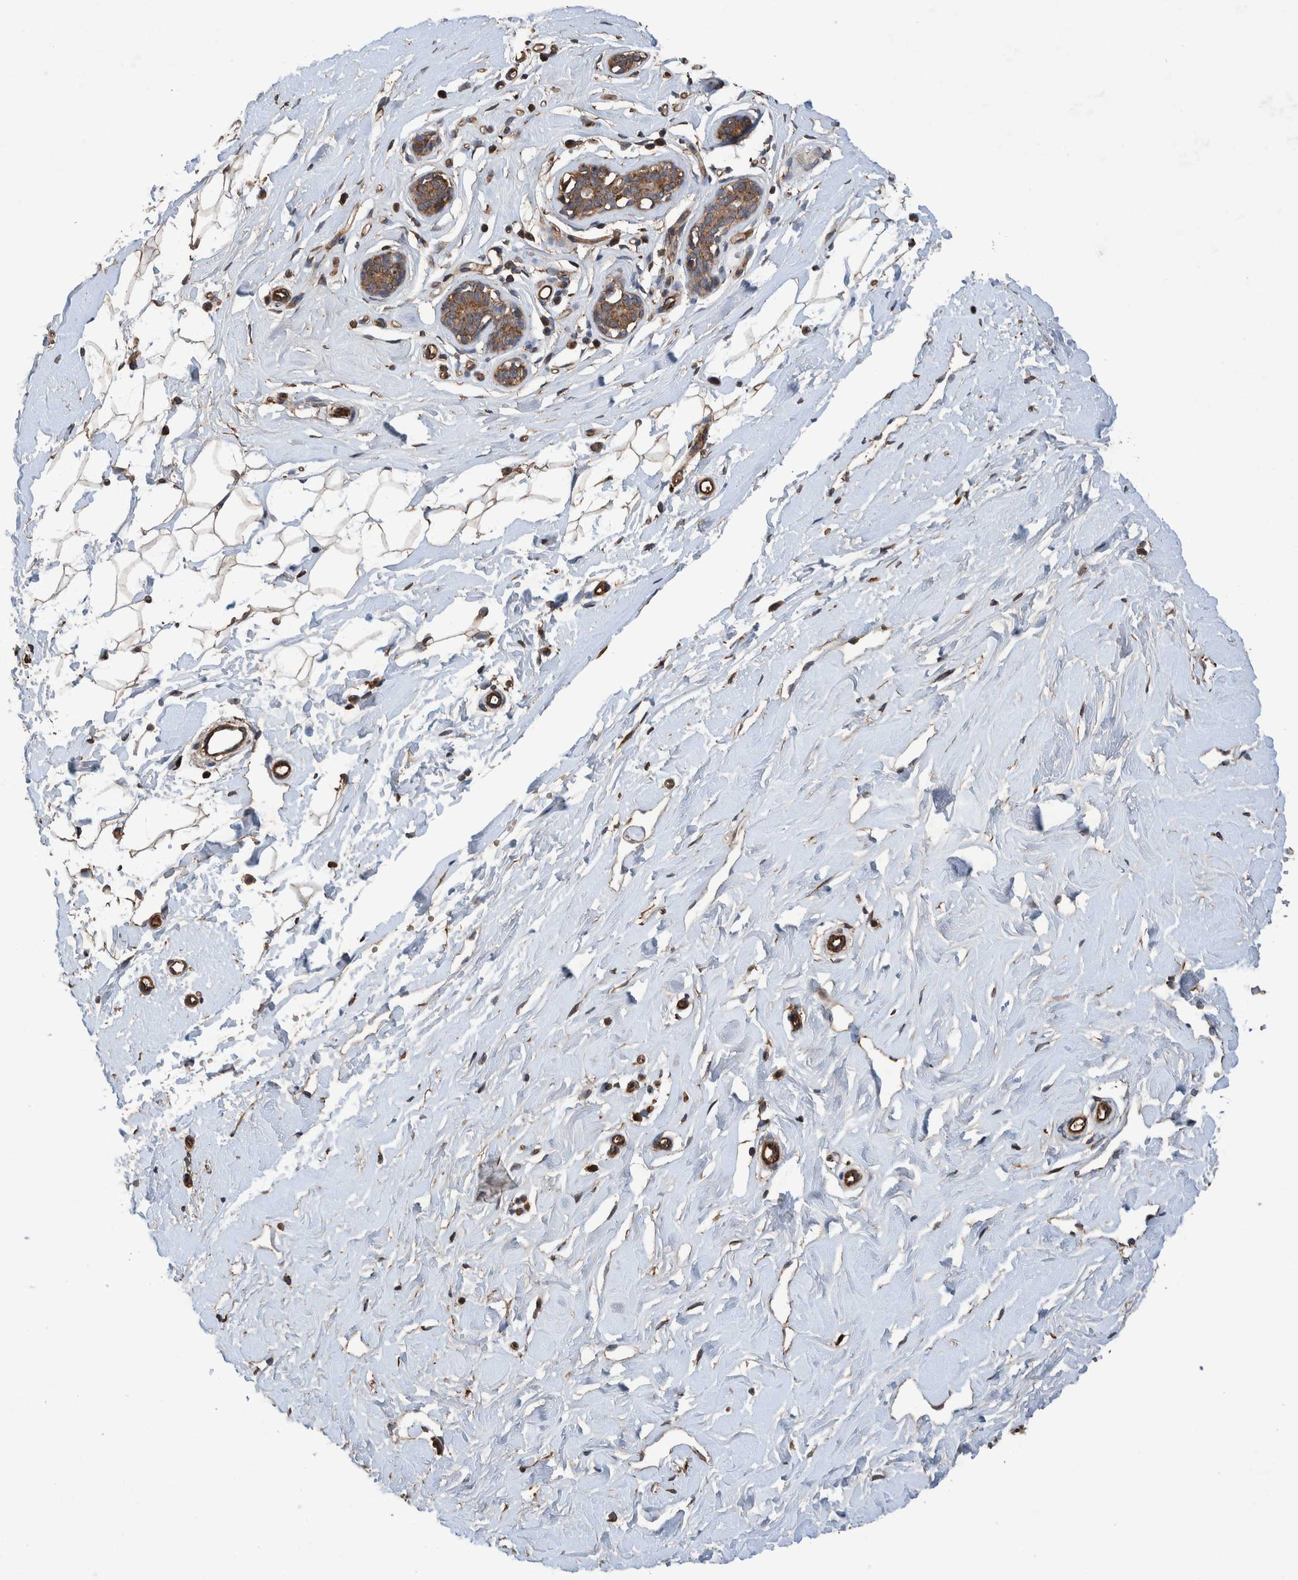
{"staining": {"intensity": "negative", "quantity": "none", "location": "none"}, "tissue": "breast", "cell_type": "Adipocytes", "image_type": "normal", "snomed": [{"axis": "morphology", "description": "Normal tissue, NOS"}, {"axis": "topography", "description": "Breast"}], "caption": "An image of breast stained for a protein shows no brown staining in adipocytes. (Stains: DAB IHC with hematoxylin counter stain, Microscopy: brightfield microscopy at high magnification).", "gene": "ENSG00000251537", "patient": {"sex": "female", "age": 23}}